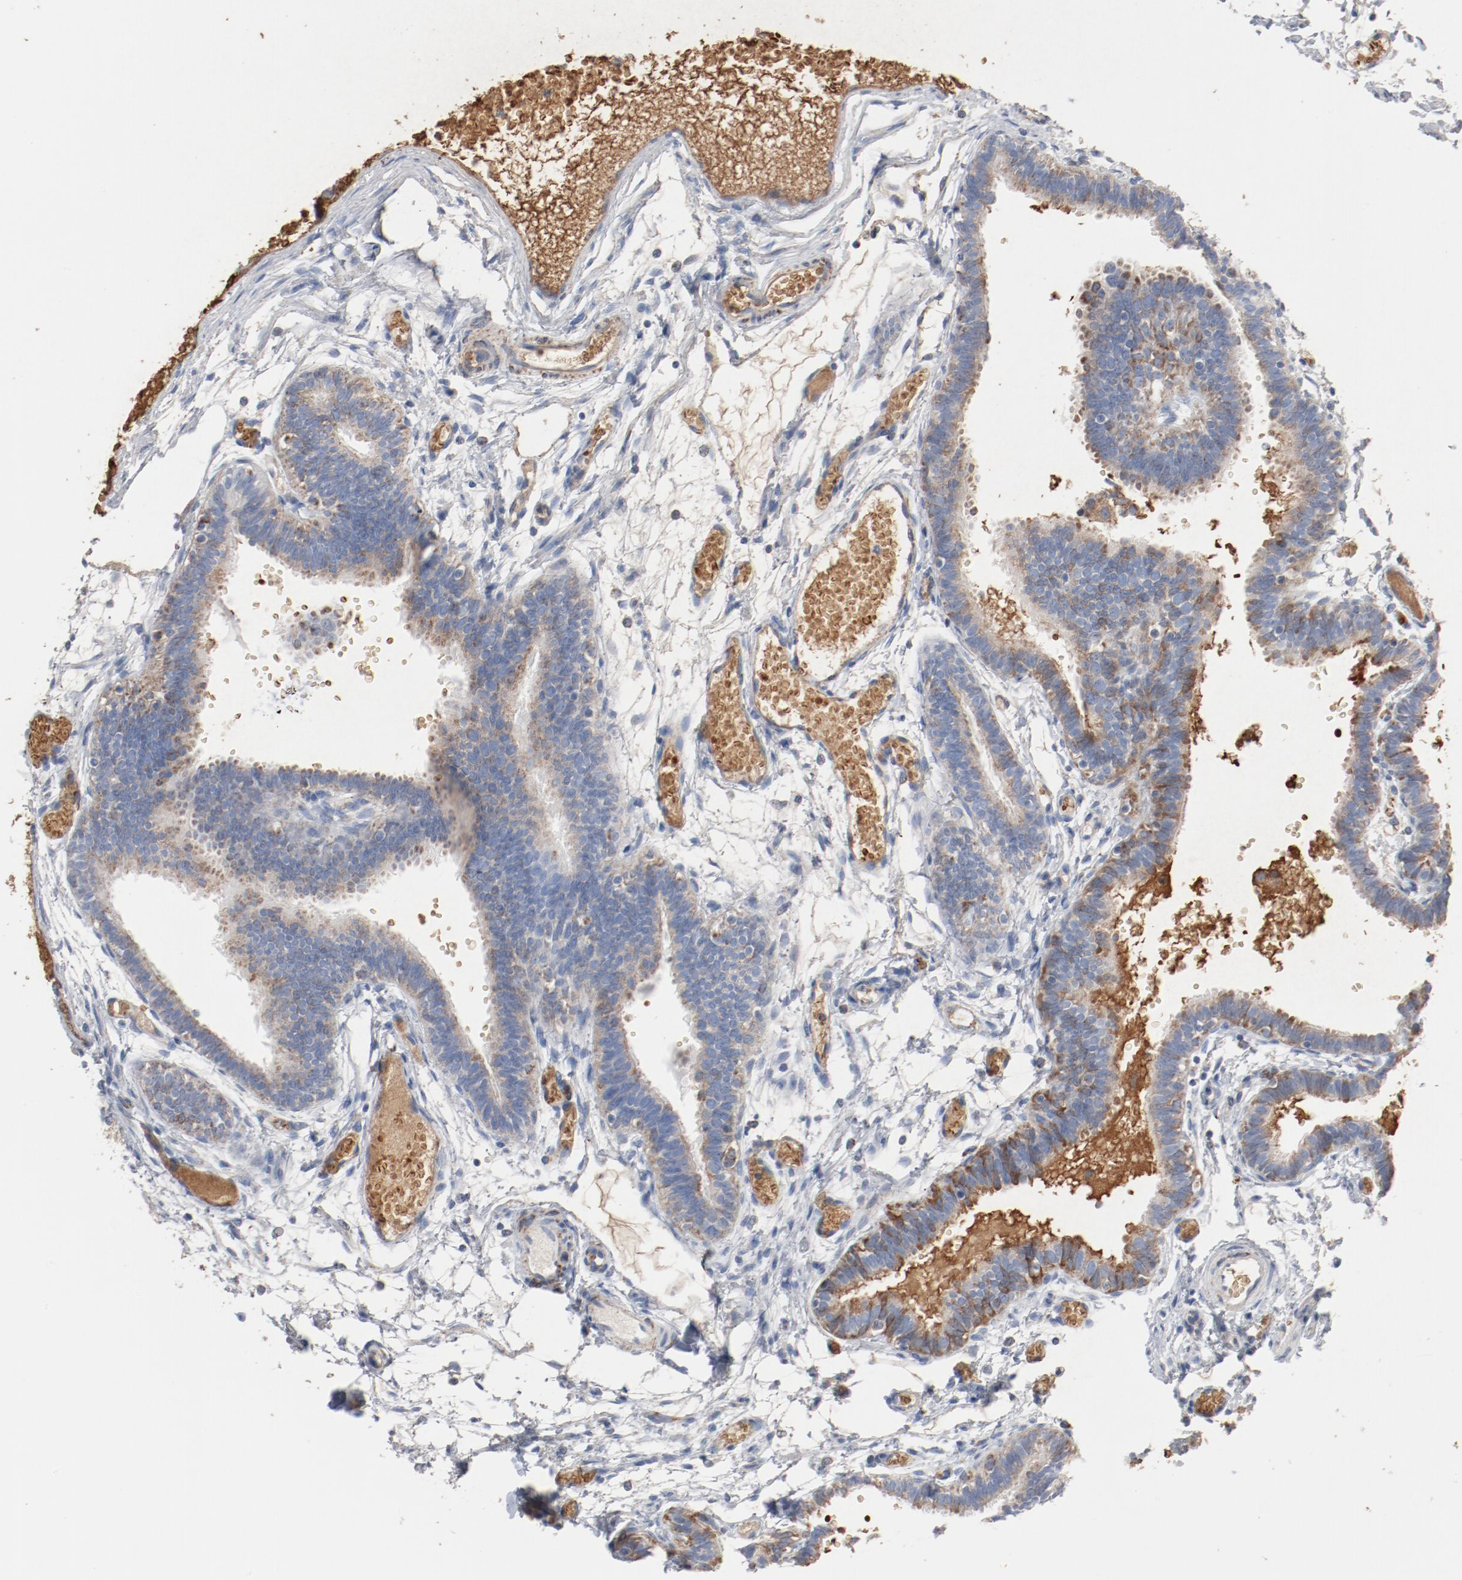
{"staining": {"intensity": "moderate", "quantity": ">75%", "location": "cytoplasmic/membranous"}, "tissue": "fallopian tube", "cell_type": "Glandular cells", "image_type": "normal", "snomed": [{"axis": "morphology", "description": "Normal tissue, NOS"}, {"axis": "topography", "description": "Fallopian tube"}], "caption": "Immunohistochemical staining of normal fallopian tube reveals moderate cytoplasmic/membranous protein staining in approximately >75% of glandular cells. The protein is stained brown, and the nuclei are stained in blue (DAB IHC with brightfield microscopy, high magnification).", "gene": "NDUFB8", "patient": {"sex": "female", "age": 29}}